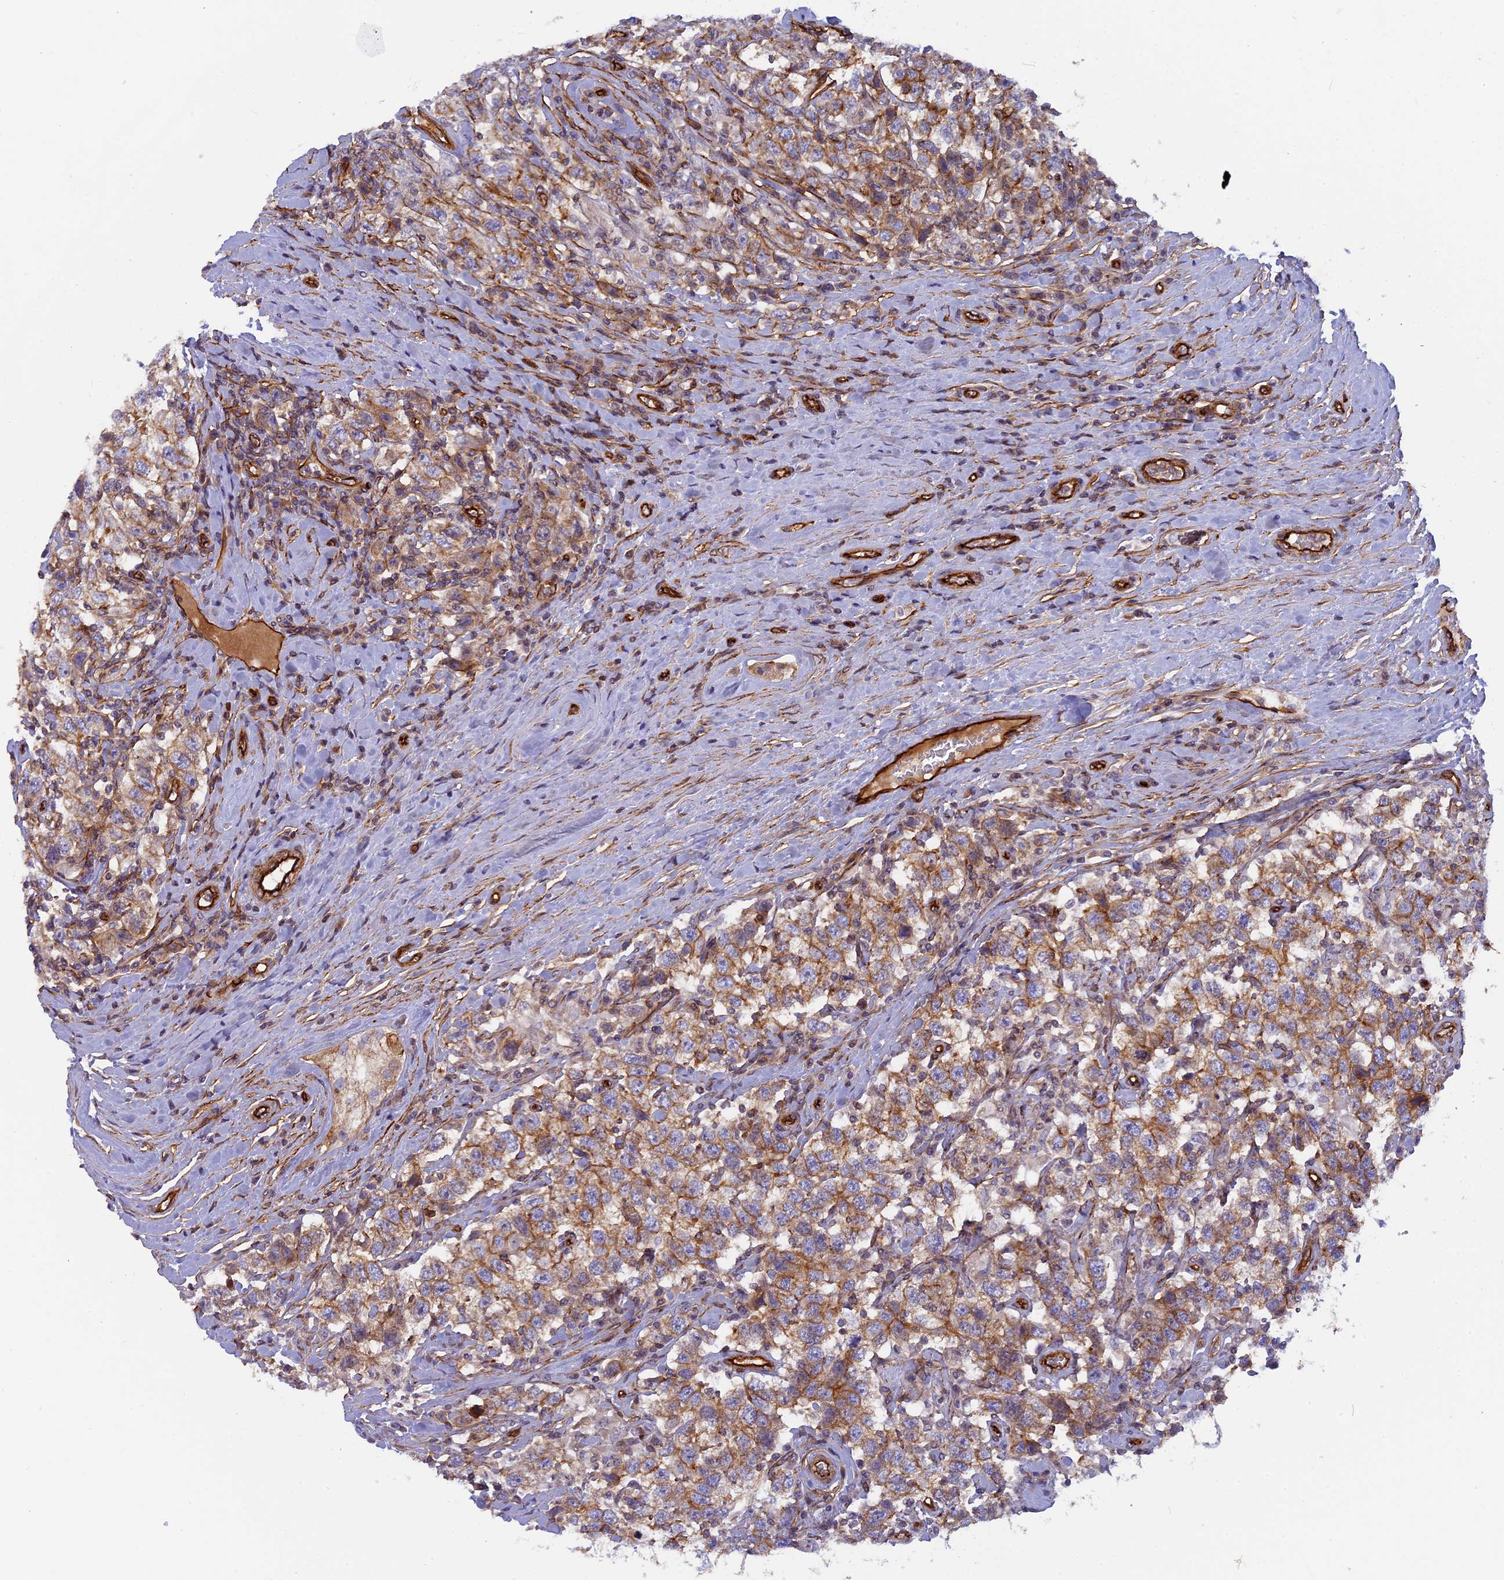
{"staining": {"intensity": "moderate", "quantity": ">75%", "location": "cytoplasmic/membranous"}, "tissue": "testis cancer", "cell_type": "Tumor cells", "image_type": "cancer", "snomed": [{"axis": "morphology", "description": "Seminoma, NOS"}, {"axis": "topography", "description": "Testis"}], "caption": "Moderate cytoplasmic/membranous protein staining is present in about >75% of tumor cells in testis cancer.", "gene": "CNBD2", "patient": {"sex": "male", "age": 41}}